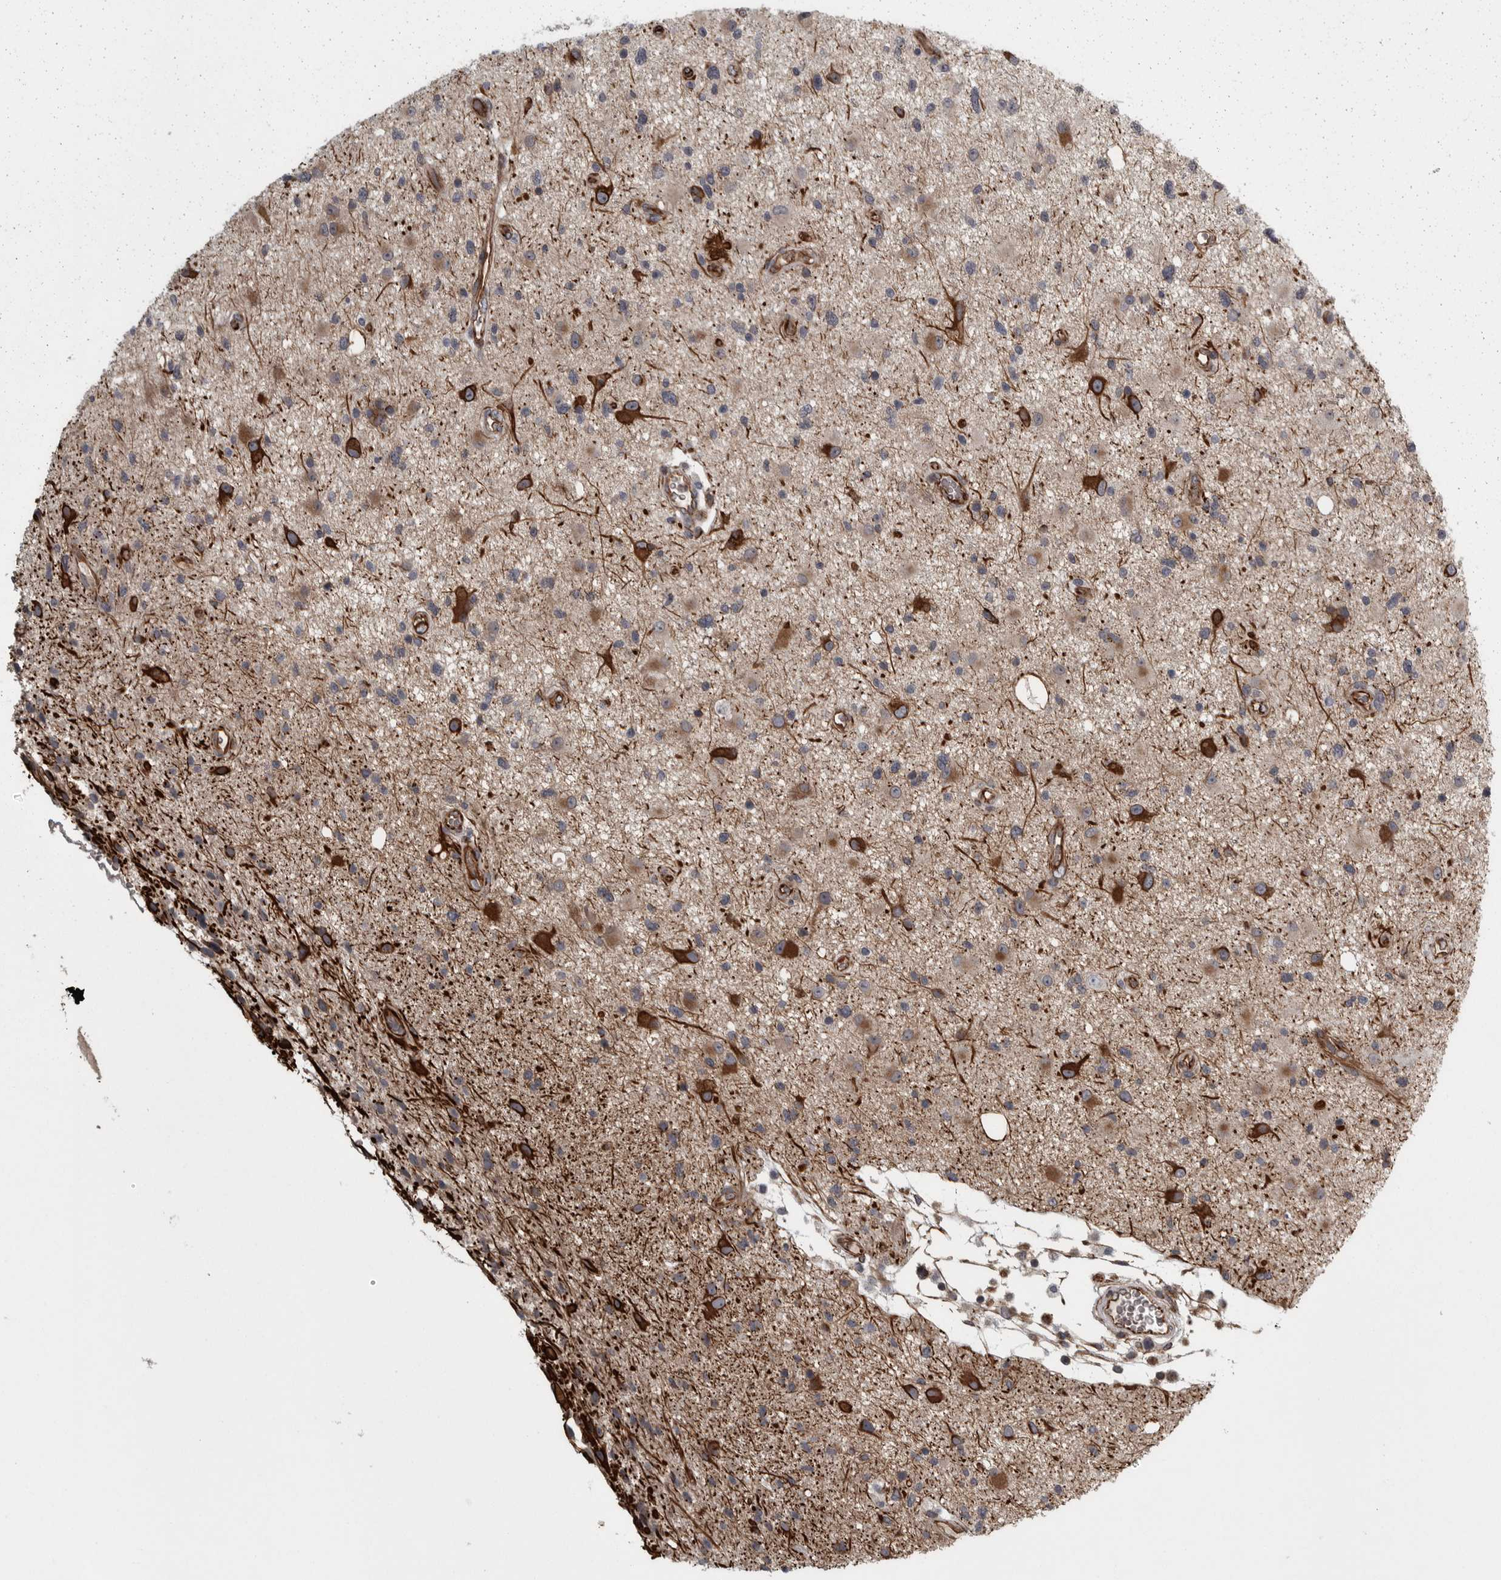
{"staining": {"intensity": "moderate", "quantity": "<25%", "location": "cytoplasmic/membranous"}, "tissue": "glioma", "cell_type": "Tumor cells", "image_type": "cancer", "snomed": [{"axis": "morphology", "description": "Glioma, malignant, High grade"}, {"axis": "topography", "description": "Brain"}], "caption": "Protein expression analysis of glioma demonstrates moderate cytoplasmic/membranous expression in approximately <25% of tumor cells. (DAB (3,3'-diaminobenzidine) IHC, brown staining for protein, blue staining for nuclei).", "gene": "FAAP100", "patient": {"sex": "male", "age": 33}}